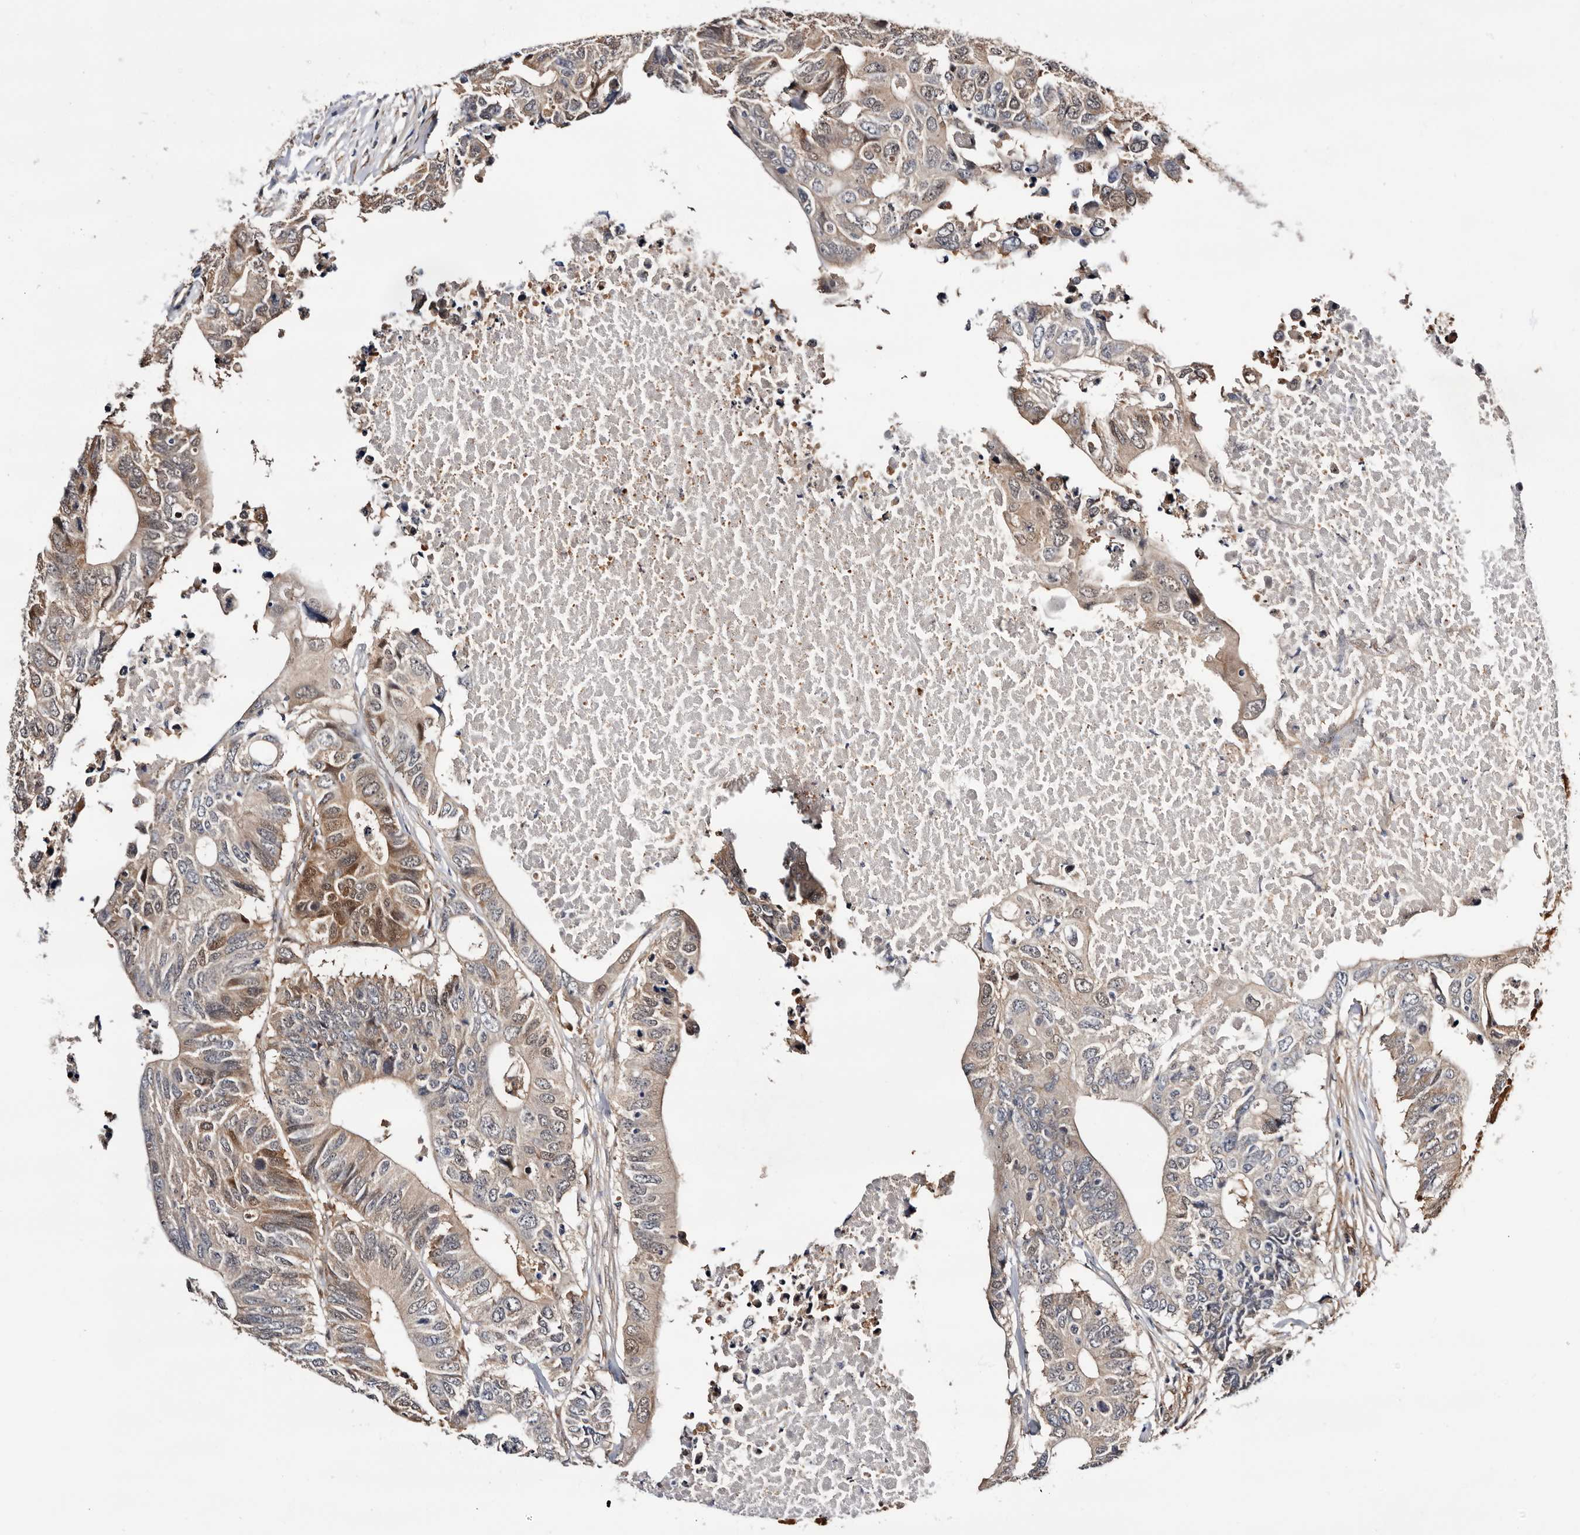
{"staining": {"intensity": "moderate", "quantity": "25%-75%", "location": "cytoplasmic/membranous,nuclear"}, "tissue": "colorectal cancer", "cell_type": "Tumor cells", "image_type": "cancer", "snomed": [{"axis": "morphology", "description": "Adenocarcinoma, NOS"}, {"axis": "topography", "description": "Colon"}], "caption": "A brown stain labels moderate cytoplasmic/membranous and nuclear expression of a protein in human adenocarcinoma (colorectal) tumor cells.", "gene": "TP53I3", "patient": {"sex": "male", "age": 71}}